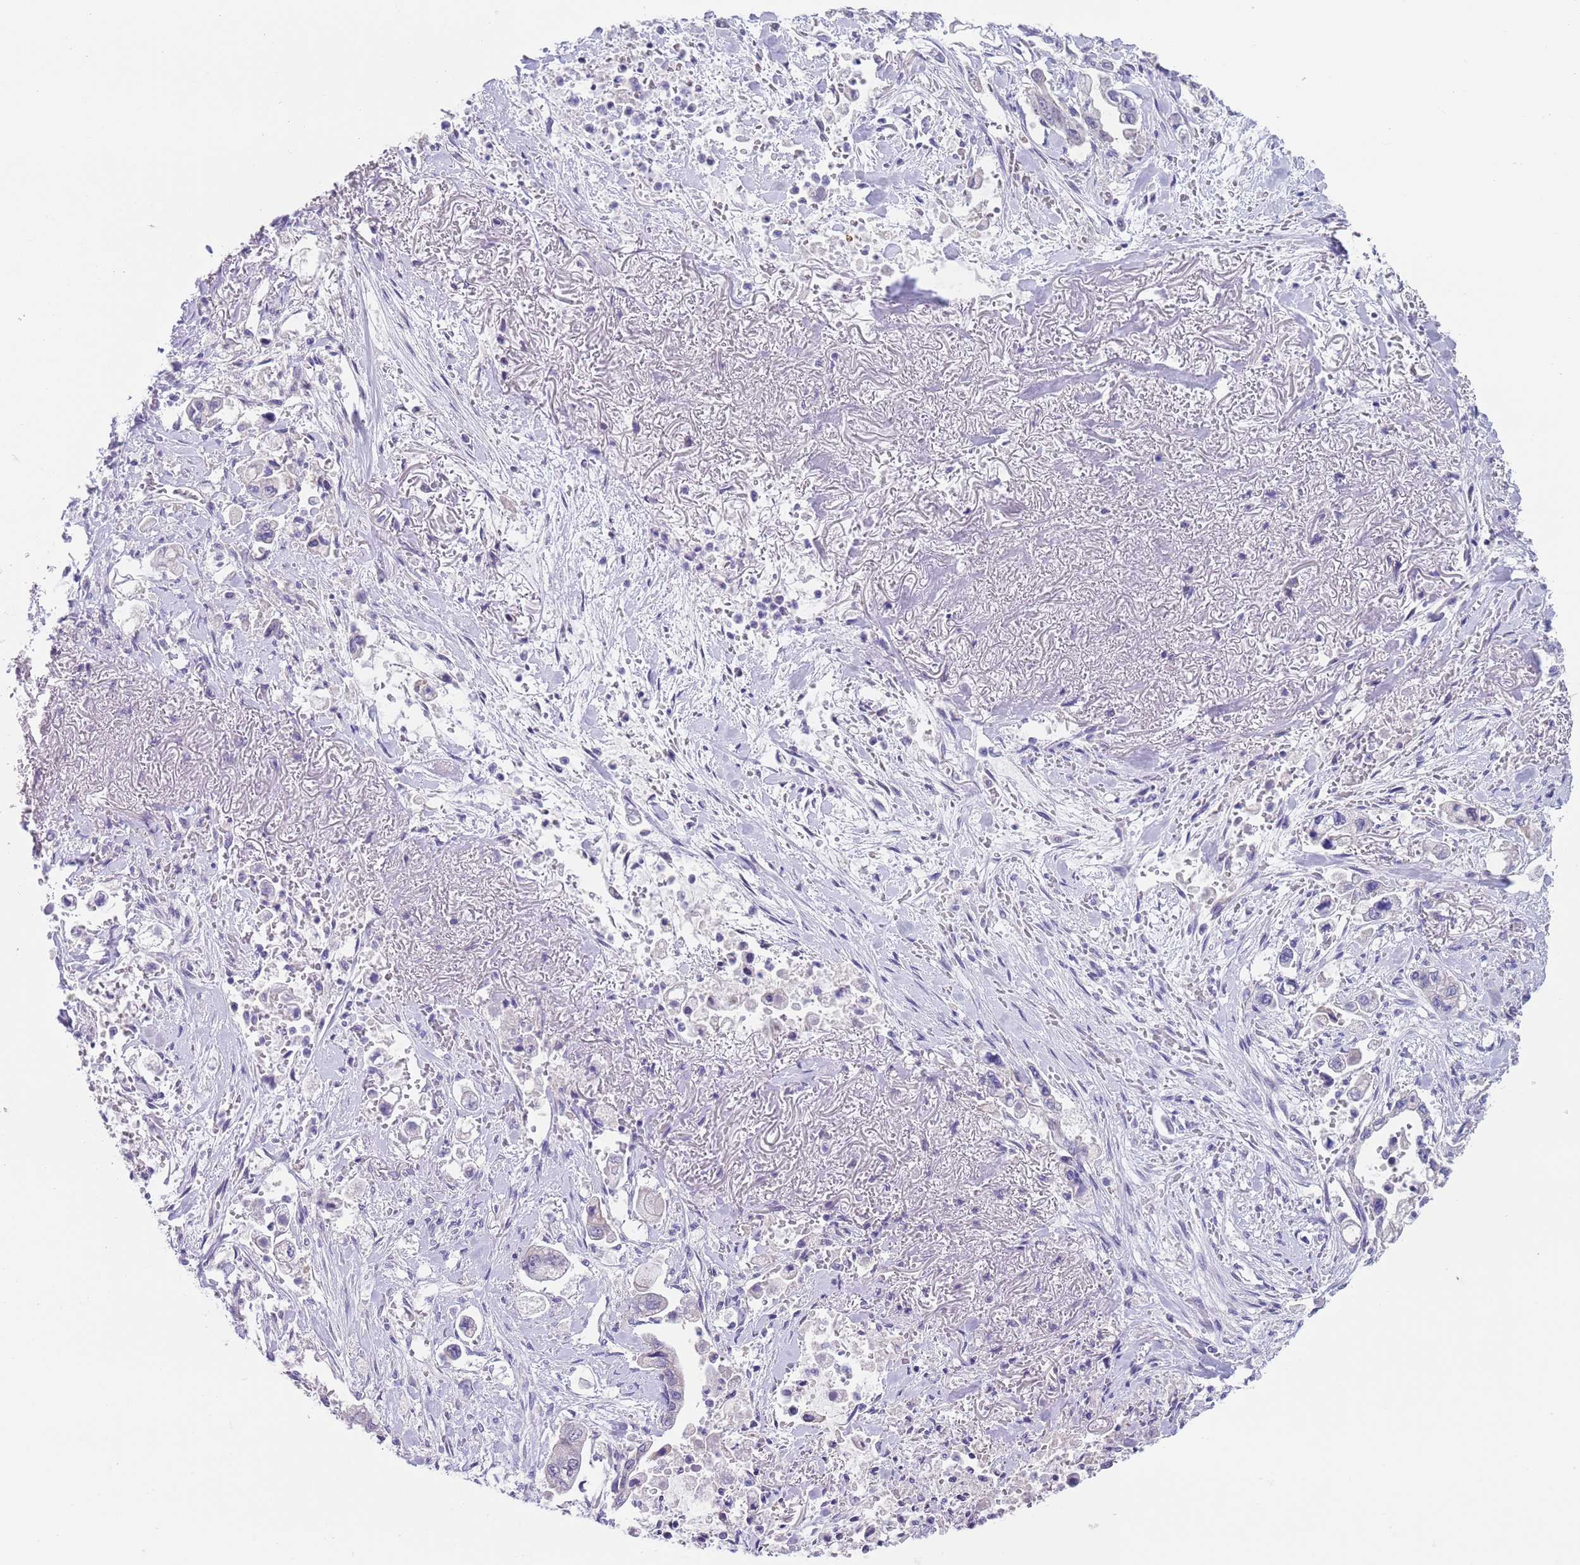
{"staining": {"intensity": "negative", "quantity": "none", "location": "none"}, "tissue": "stomach cancer", "cell_type": "Tumor cells", "image_type": "cancer", "snomed": [{"axis": "morphology", "description": "Adenocarcinoma, NOS"}, {"axis": "topography", "description": "Stomach"}], "caption": "DAB immunohistochemical staining of stomach adenocarcinoma displays no significant positivity in tumor cells.", "gene": "SPIRE2", "patient": {"sex": "male", "age": 62}}